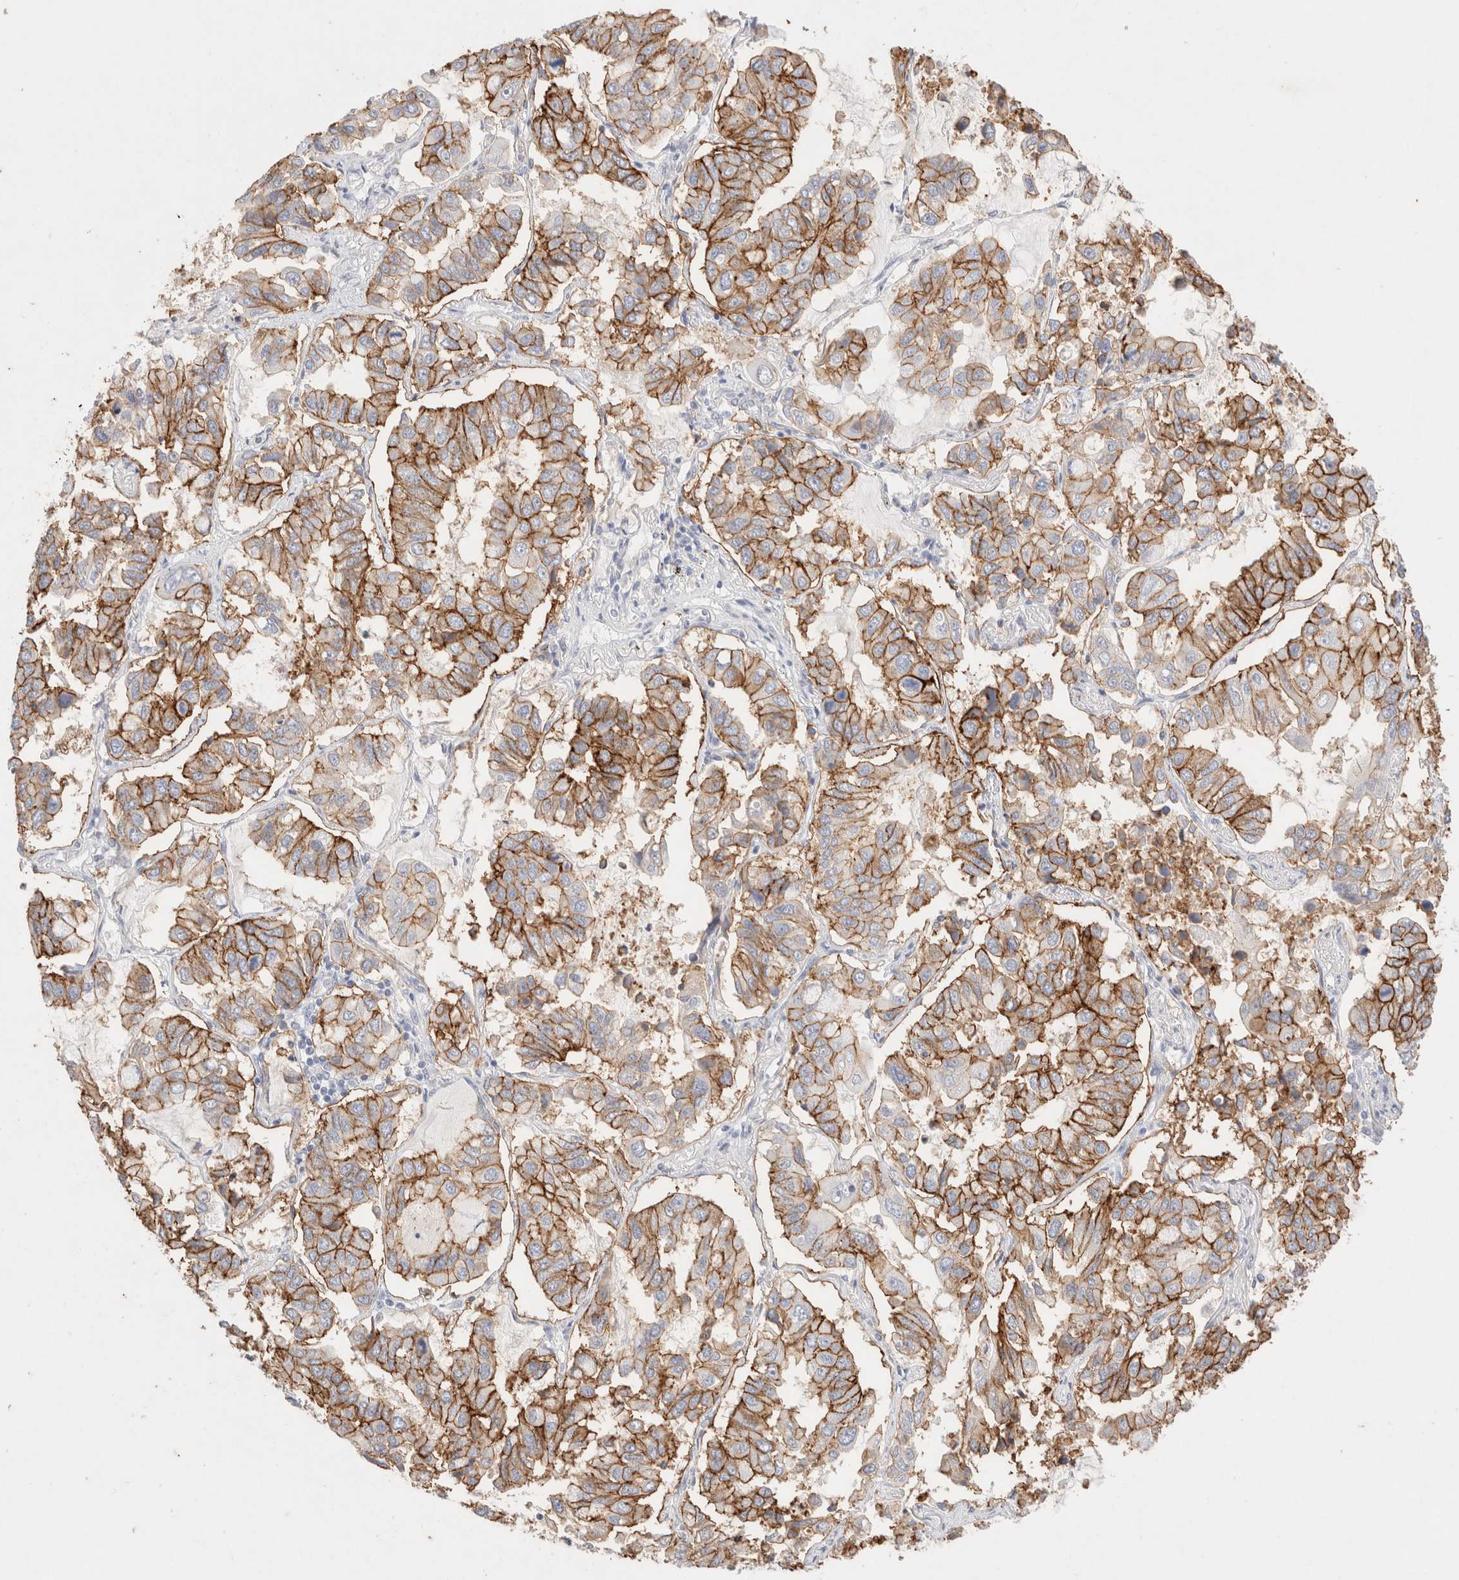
{"staining": {"intensity": "strong", "quantity": ">75%", "location": "cytoplasmic/membranous"}, "tissue": "lung cancer", "cell_type": "Tumor cells", "image_type": "cancer", "snomed": [{"axis": "morphology", "description": "Adenocarcinoma, NOS"}, {"axis": "topography", "description": "Lung"}], "caption": "IHC histopathology image of neoplastic tissue: lung adenocarcinoma stained using immunohistochemistry (IHC) shows high levels of strong protein expression localized specifically in the cytoplasmic/membranous of tumor cells, appearing as a cytoplasmic/membranous brown color.", "gene": "EPCAM", "patient": {"sex": "male", "age": 64}}